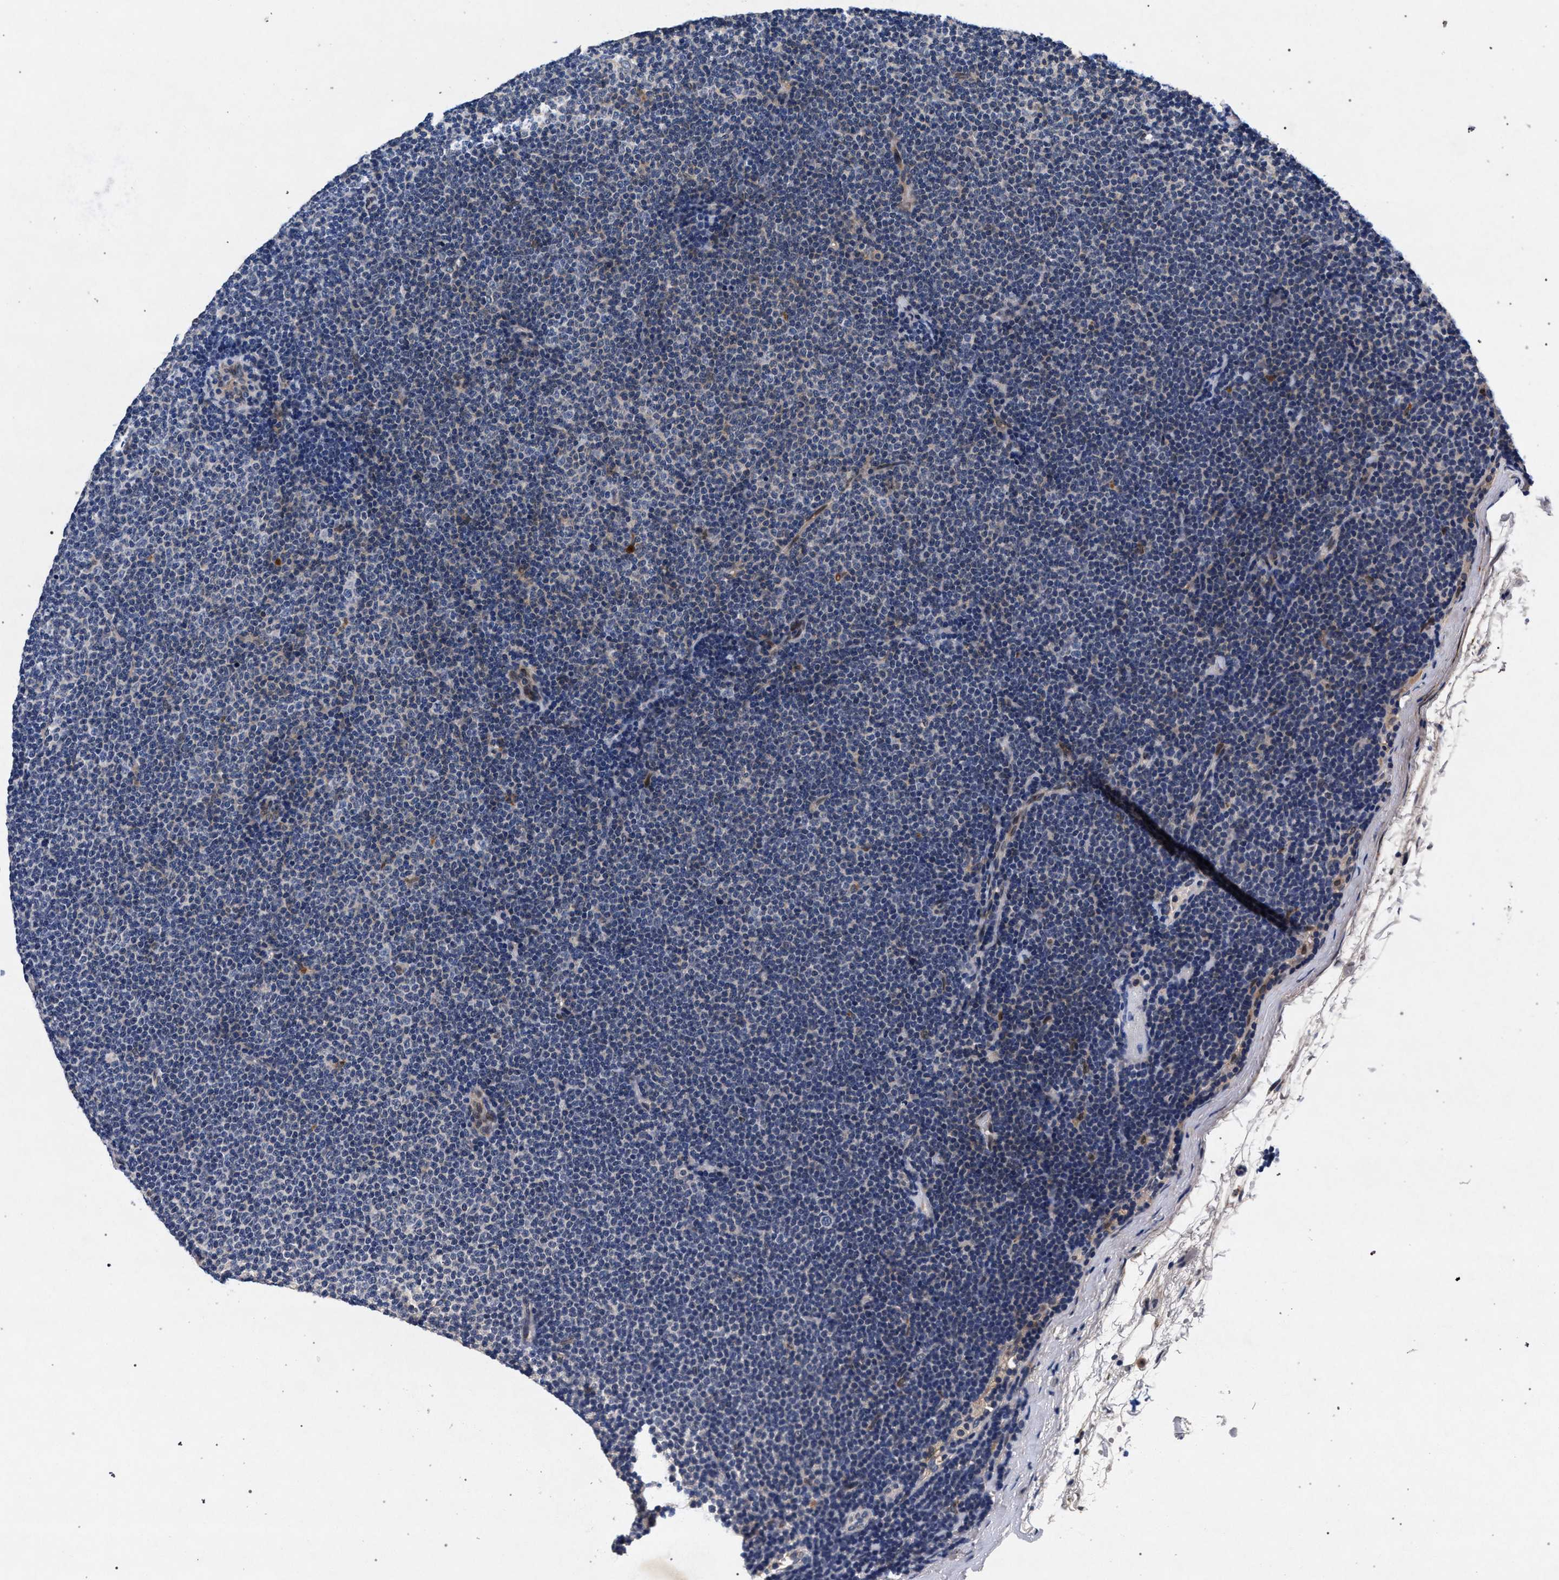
{"staining": {"intensity": "negative", "quantity": "none", "location": "none"}, "tissue": "lymphoma", "cell_type": "Tumor cells", "image_type": "cancer", "snomed": [{"axis": "morphology", "description": "Malignant lymphoma, non-Hodgkin's type, Low grade"}, {"axis": "topography", "description": "Lymph node"}], "caption": "This is a micrograph of immunohistochemistry (IHC) staining of malignant lymphoma, non-Hodgkin's type (low-grade), which shows no expression in tumor cells. (Stains: DAB (3,3'-diaminobenzidine) IHC with hematoxylin counter stain, Microscopy: brightfield microscopy at high magnification).", "gene": "NEK7", "patient": {"sex": "female", "age": 53}}